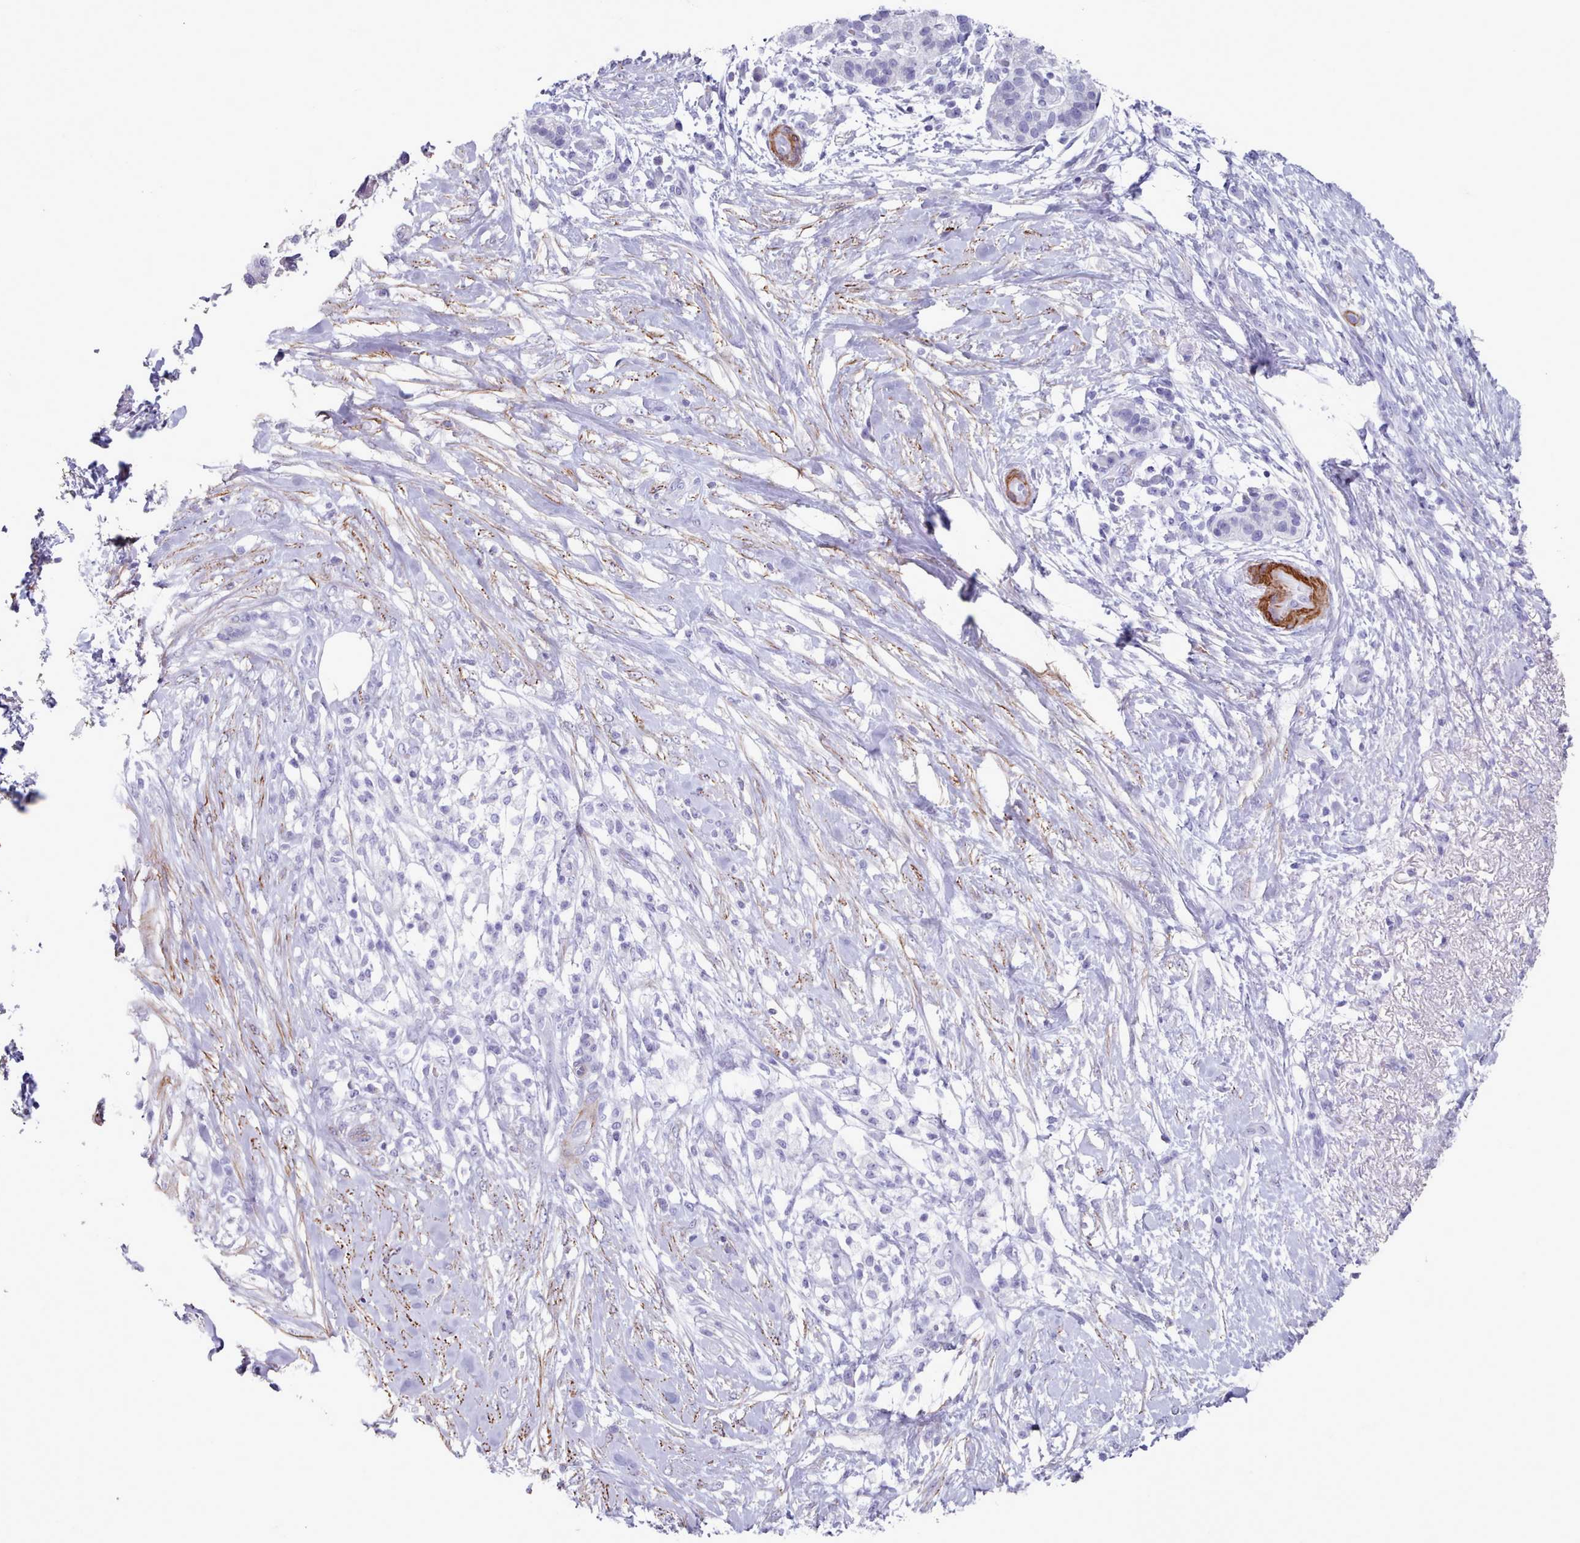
{"staining": {"intensity": "negative", "quantity": "none", "location": "none"}, "tissue": "pancreatic cancer", "cell_type": "Tumor cells", "image_type": "cancer", "snomed": [{"axis": "morphology", "description": "Adenocarcinoma, NOS"}, {"axis": "topography", "description": "Pancreas"}], "caption": "Micrograph shows no protein expression in tumor cells of pancreatic cancer (adenocarcinoma) tissue.", "gene": "FPGS", "patient": {"sex": "female", "age": 72}}